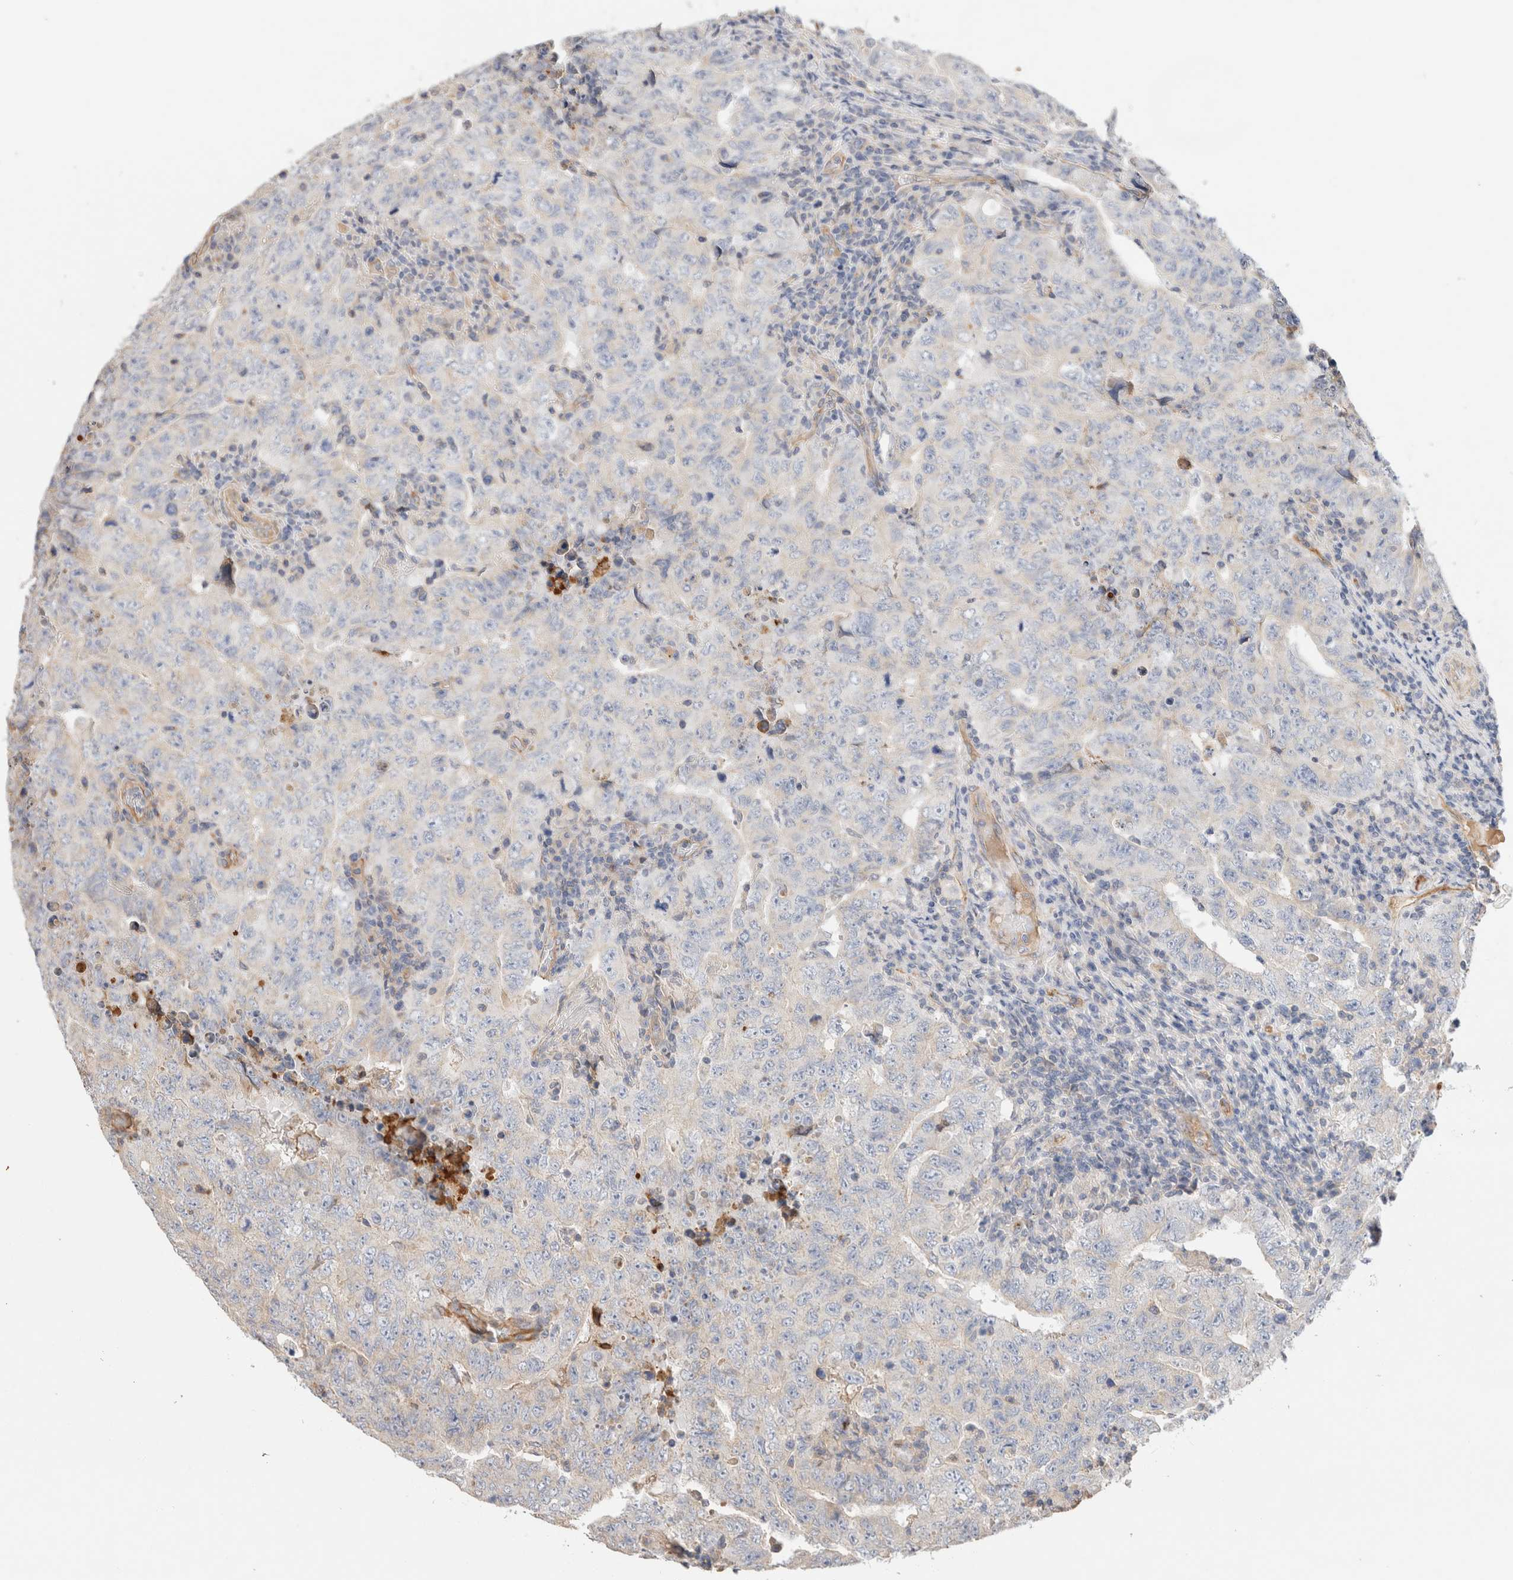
{"staining": {"intensity": "negative", "quantity": "none", "location": "none"}, "tissue": "testis cancer", "cell_type": "Tumor cells", "image_type": "cancer", "snomed": [{"axis": "morphology", "description": "Carcinoma, Embryonal, NOS"}, {"axis": "topography", "description": "Testis"}], "caption": "There is no significant staining in tumor cells of testis cancer.", "gene": "PROS1", "patient": {"sex": "male", "age": 26}}